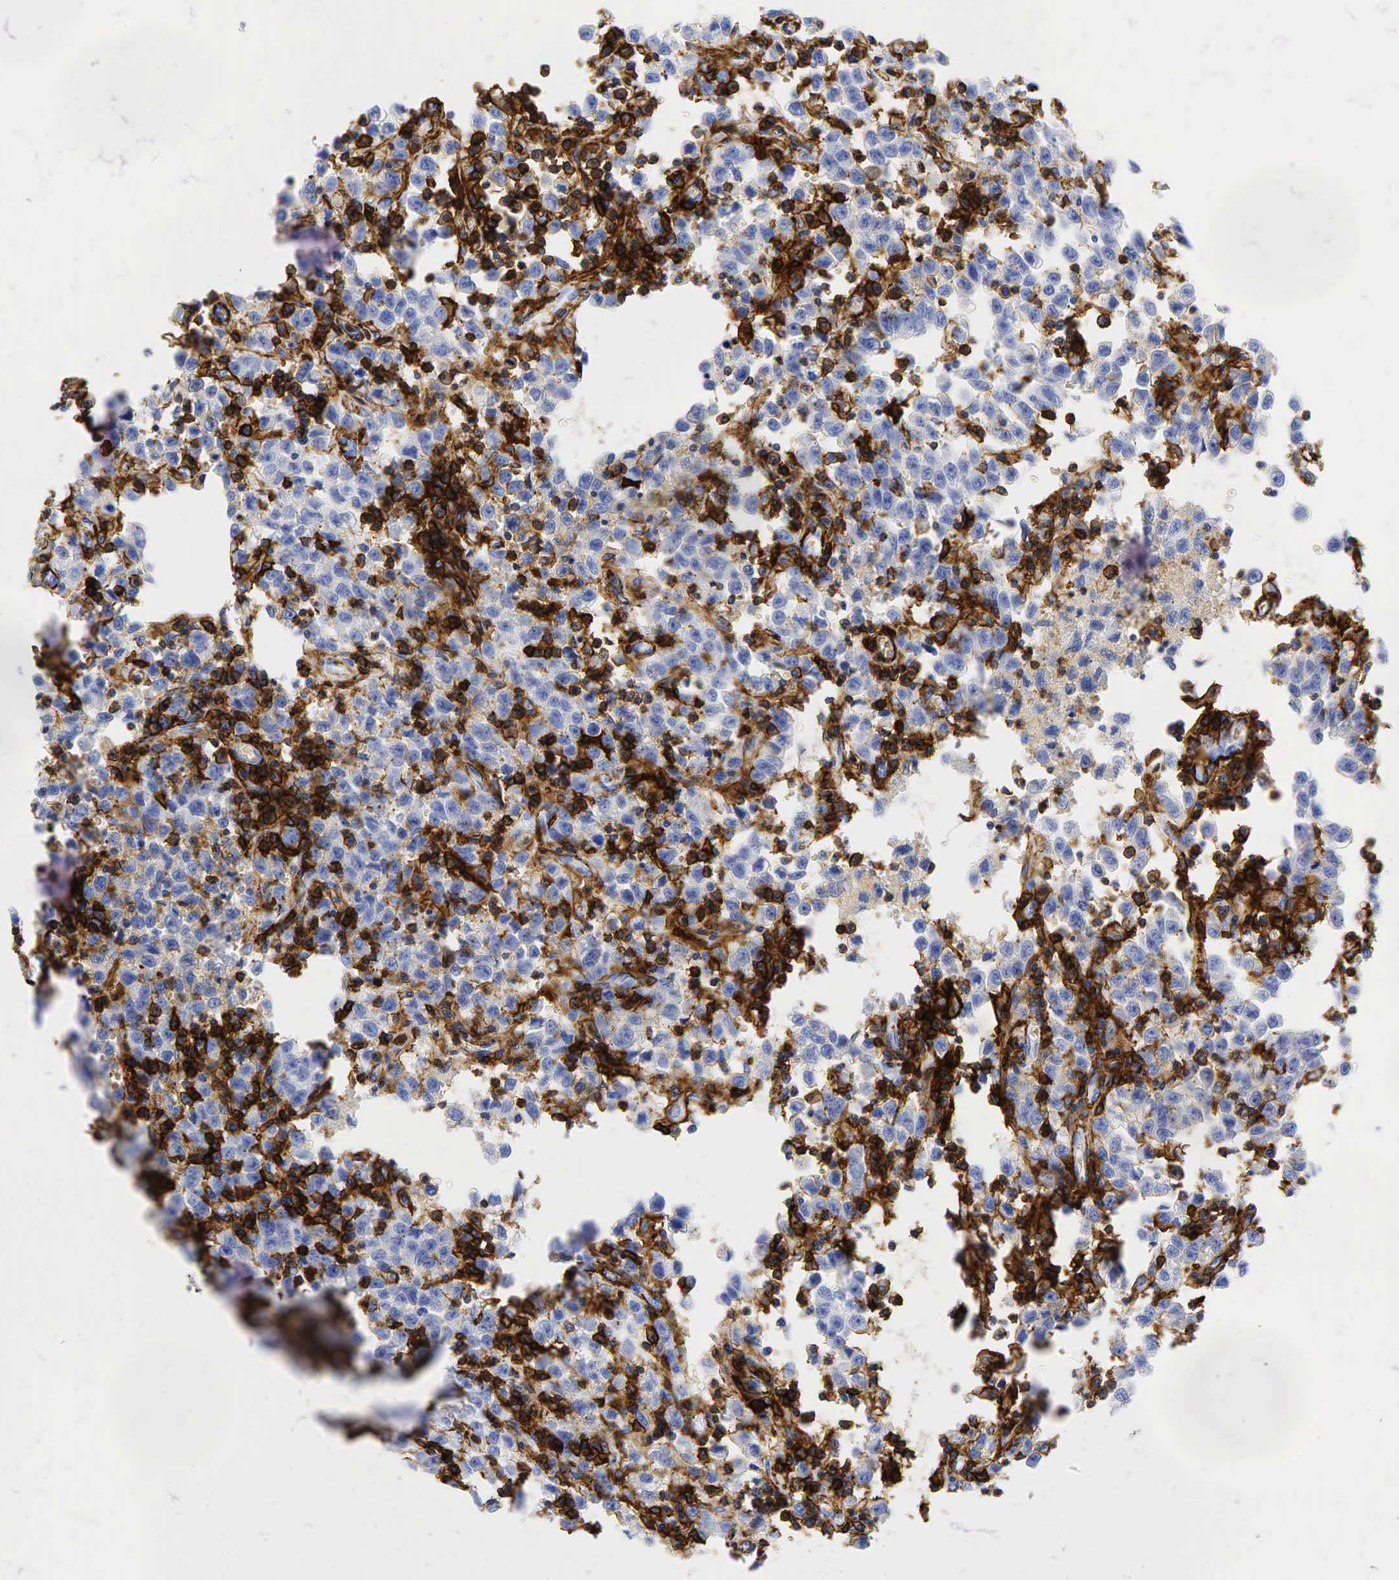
{"staining": {"intensity": "negative", "quantity": "none", "location": "none"}, "tissue": "testis cancer", "cell_type": "Tumor cells", "image_type": "cancer", "snomed": [{"axis": "morphology", "description": "Seminoma, NOS"}, {"axis": "topography", "description": "Testis"}], "caption": "This is a histopathology image of IHC staining of testis cancer, which shows no expression in tumor cells.", "gene": "CD44", "patient": {"sex": "male", "age": 35}}